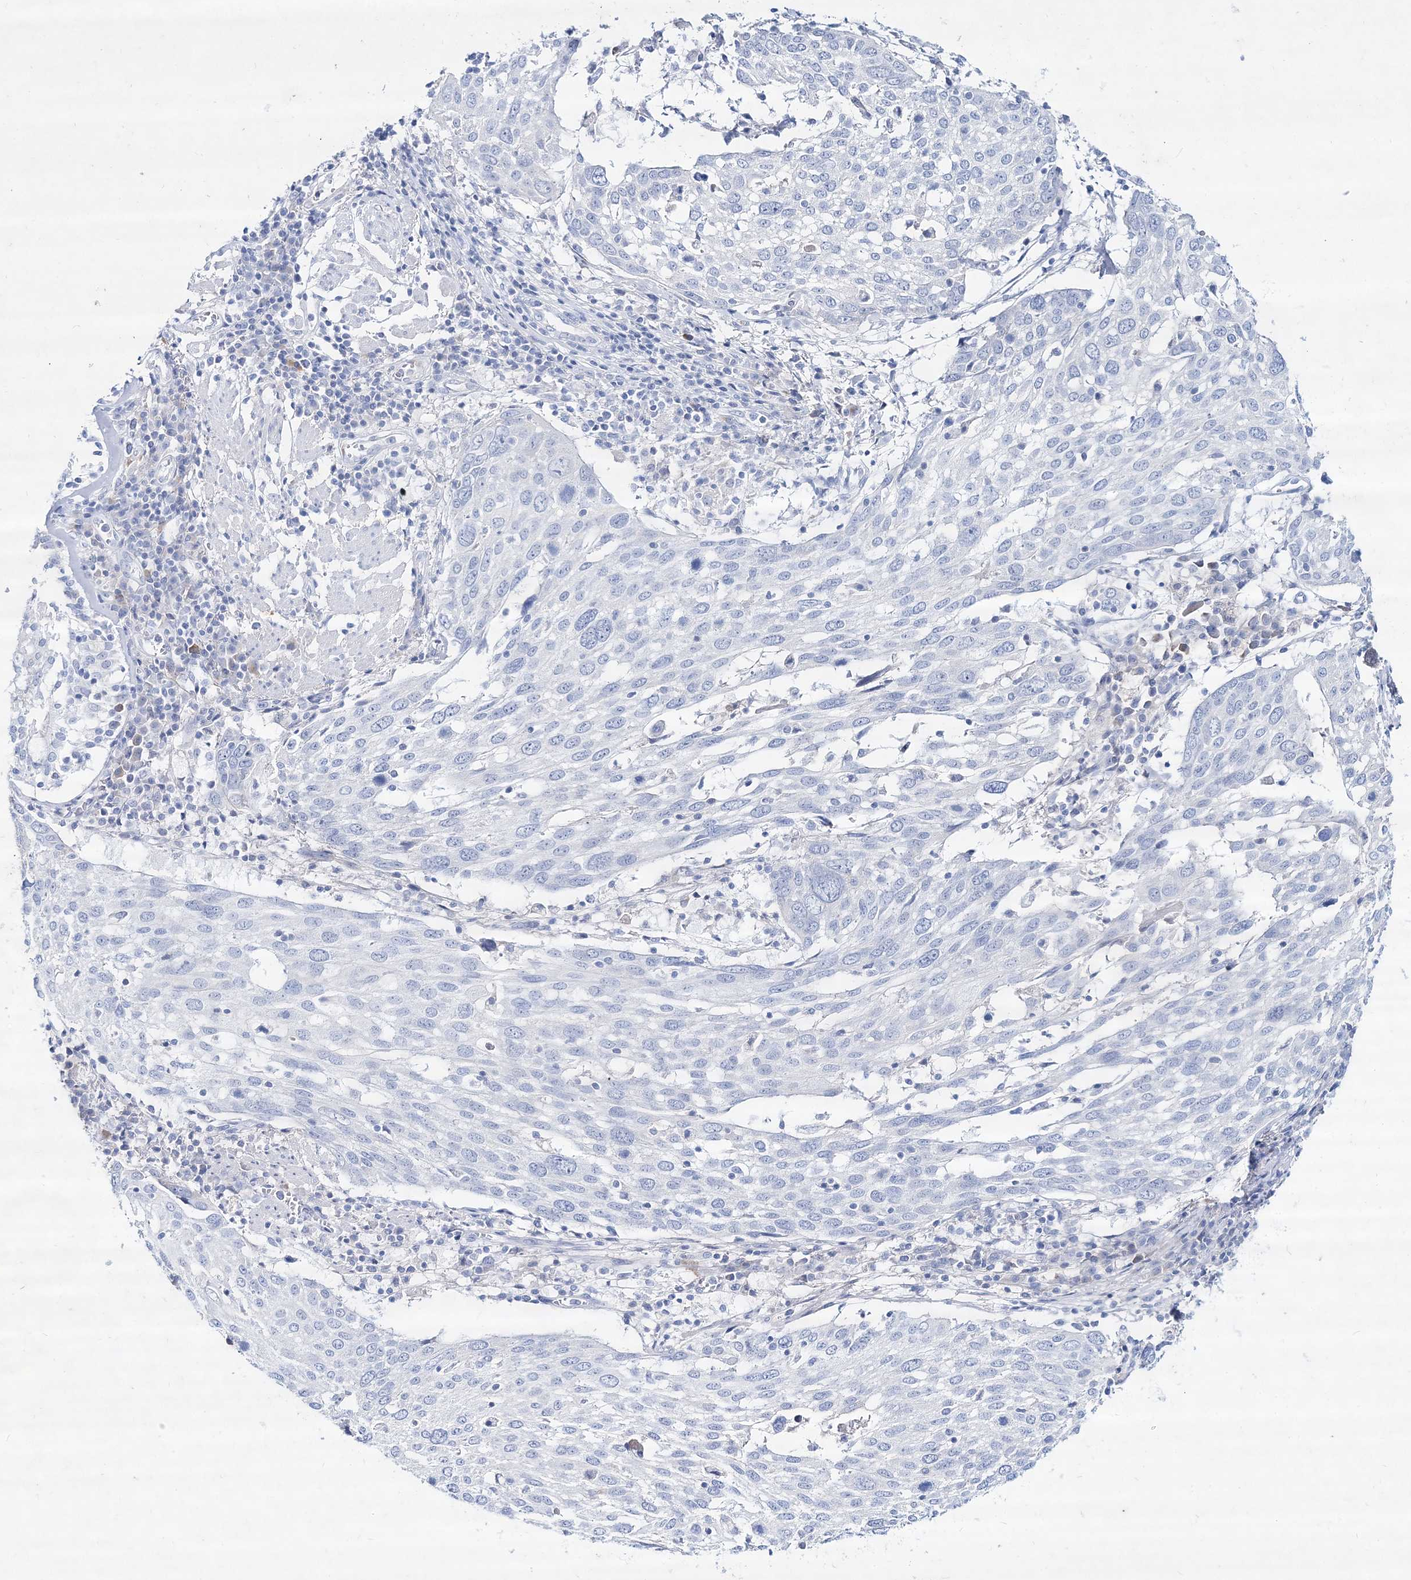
{"staining": {"intensity": "negative", "quantity": "none", "location": "none"}, "tissue": "lung cancer", "cell_type": "Tumor cells", "image_type": "cancer", "snomed": [{"axis": "morphology", "description": "Squamous cell carcinoma, NOS"}, {"axis": "topography", "description": "Lung"}], "caption": "There is no significant staining in tumor cells of squamous cell carcinoma (lung).", "gene": "SPINK7", "patient": {"sex": "male", "age": 65}}